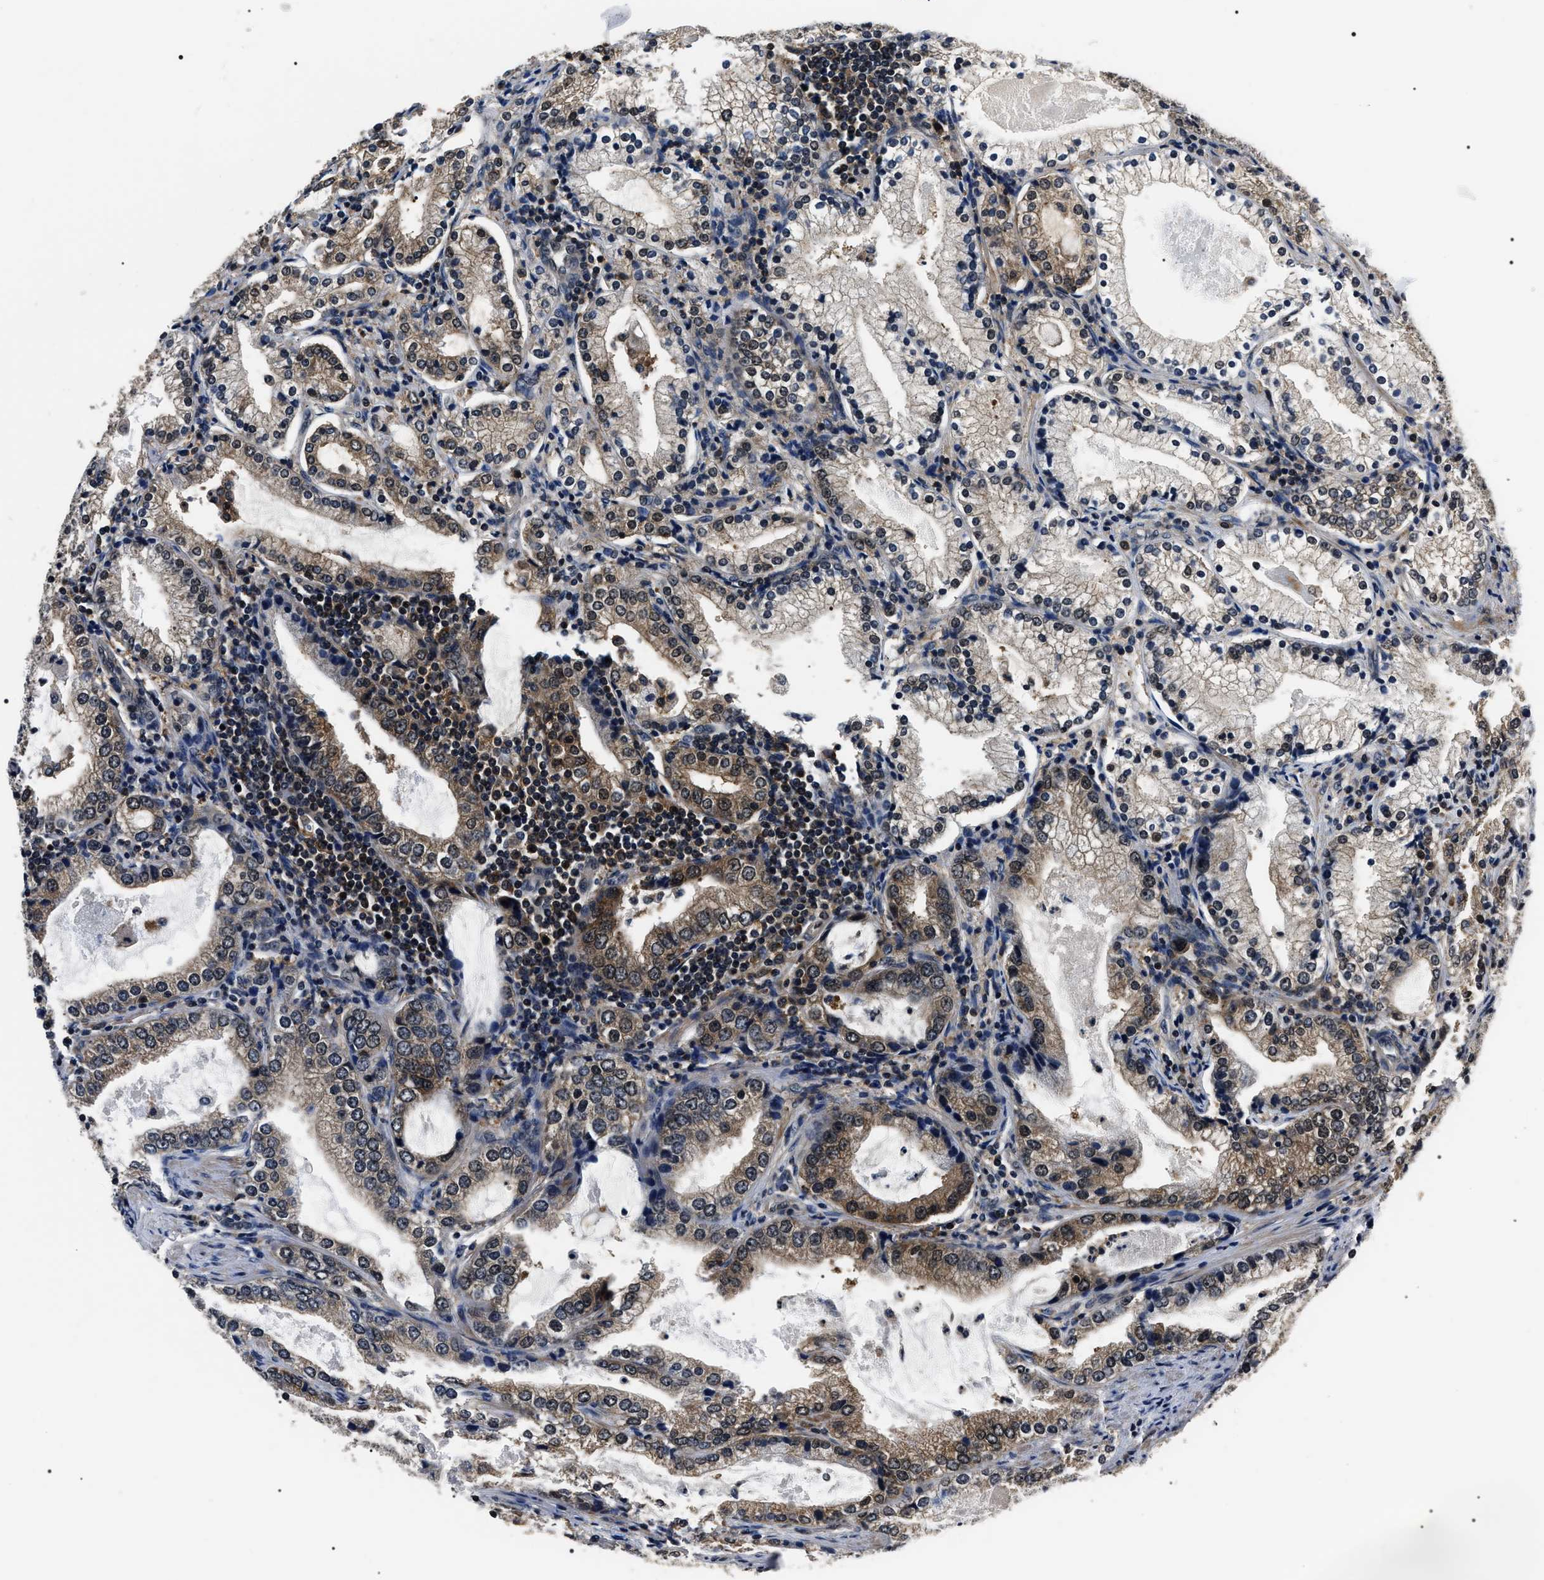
{"staining": {"intensity": "moderate", "quantity": "25%-75%", "location": "cytoplasmic/membranous,nuclear"}, "tissue": "prostate cancer", "cell_type": "Tumor cells", "image_type": "cancer", "snomed": [{"axis": "morphology", "description": "Adenocarcinoma, High grade"}, {"axis": "topography", "description": "Prostate"}], "caption": "About 25%-75% of tumor cells in human high-grade adenocarcinoma (prostate) demonstrate moderate cytoplasmic/membranous and nuclear protein expression as visualized by brown immunohistochemical staining.", "gene": "SIPA1", "patient": {"sex": "male", "age": 63}}